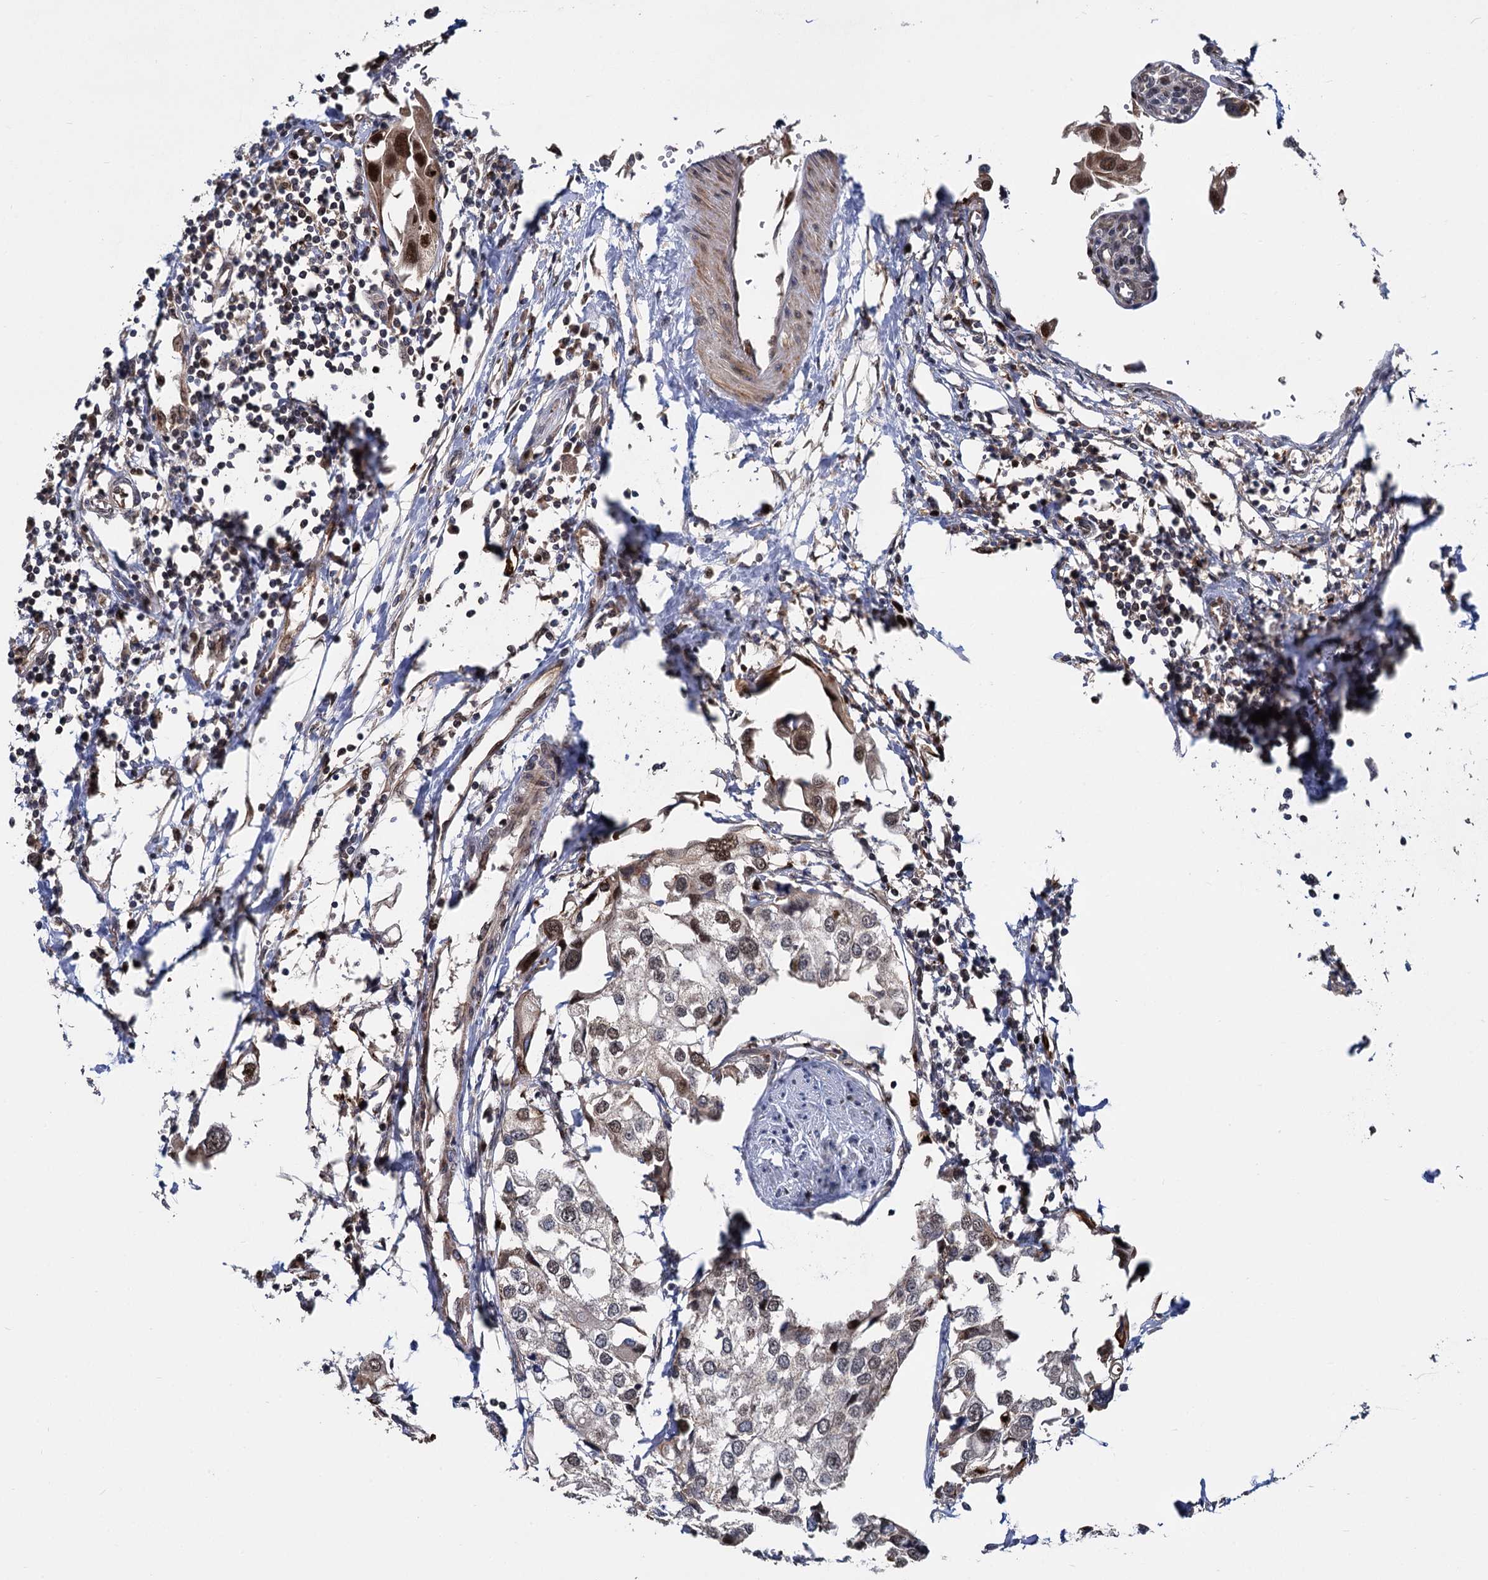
{"staining": {"intensity": "moderate", "quantity": ">75%", "location": "cytoplasmic/membranous,nuclear"}, "tissue": "urothelial cancer", "cell_type": "Tumor cells", "image_type": "cancer", "snomed": [{"axis": "morphology", "description": "Urothelial carcinoma, High grade"}, {"axis": "topography", "description": "Urinary bladder"}], "caption": "This photomicrograph demonstrates IHC staining of urothelial carcinoma (high-grade), with medium moderate cytoplasmic/membranous and nuclear staining in about >75% of tumor cells.", "gene": "GAL3ST4", "patient": {"sex": "male", "age": 64}}